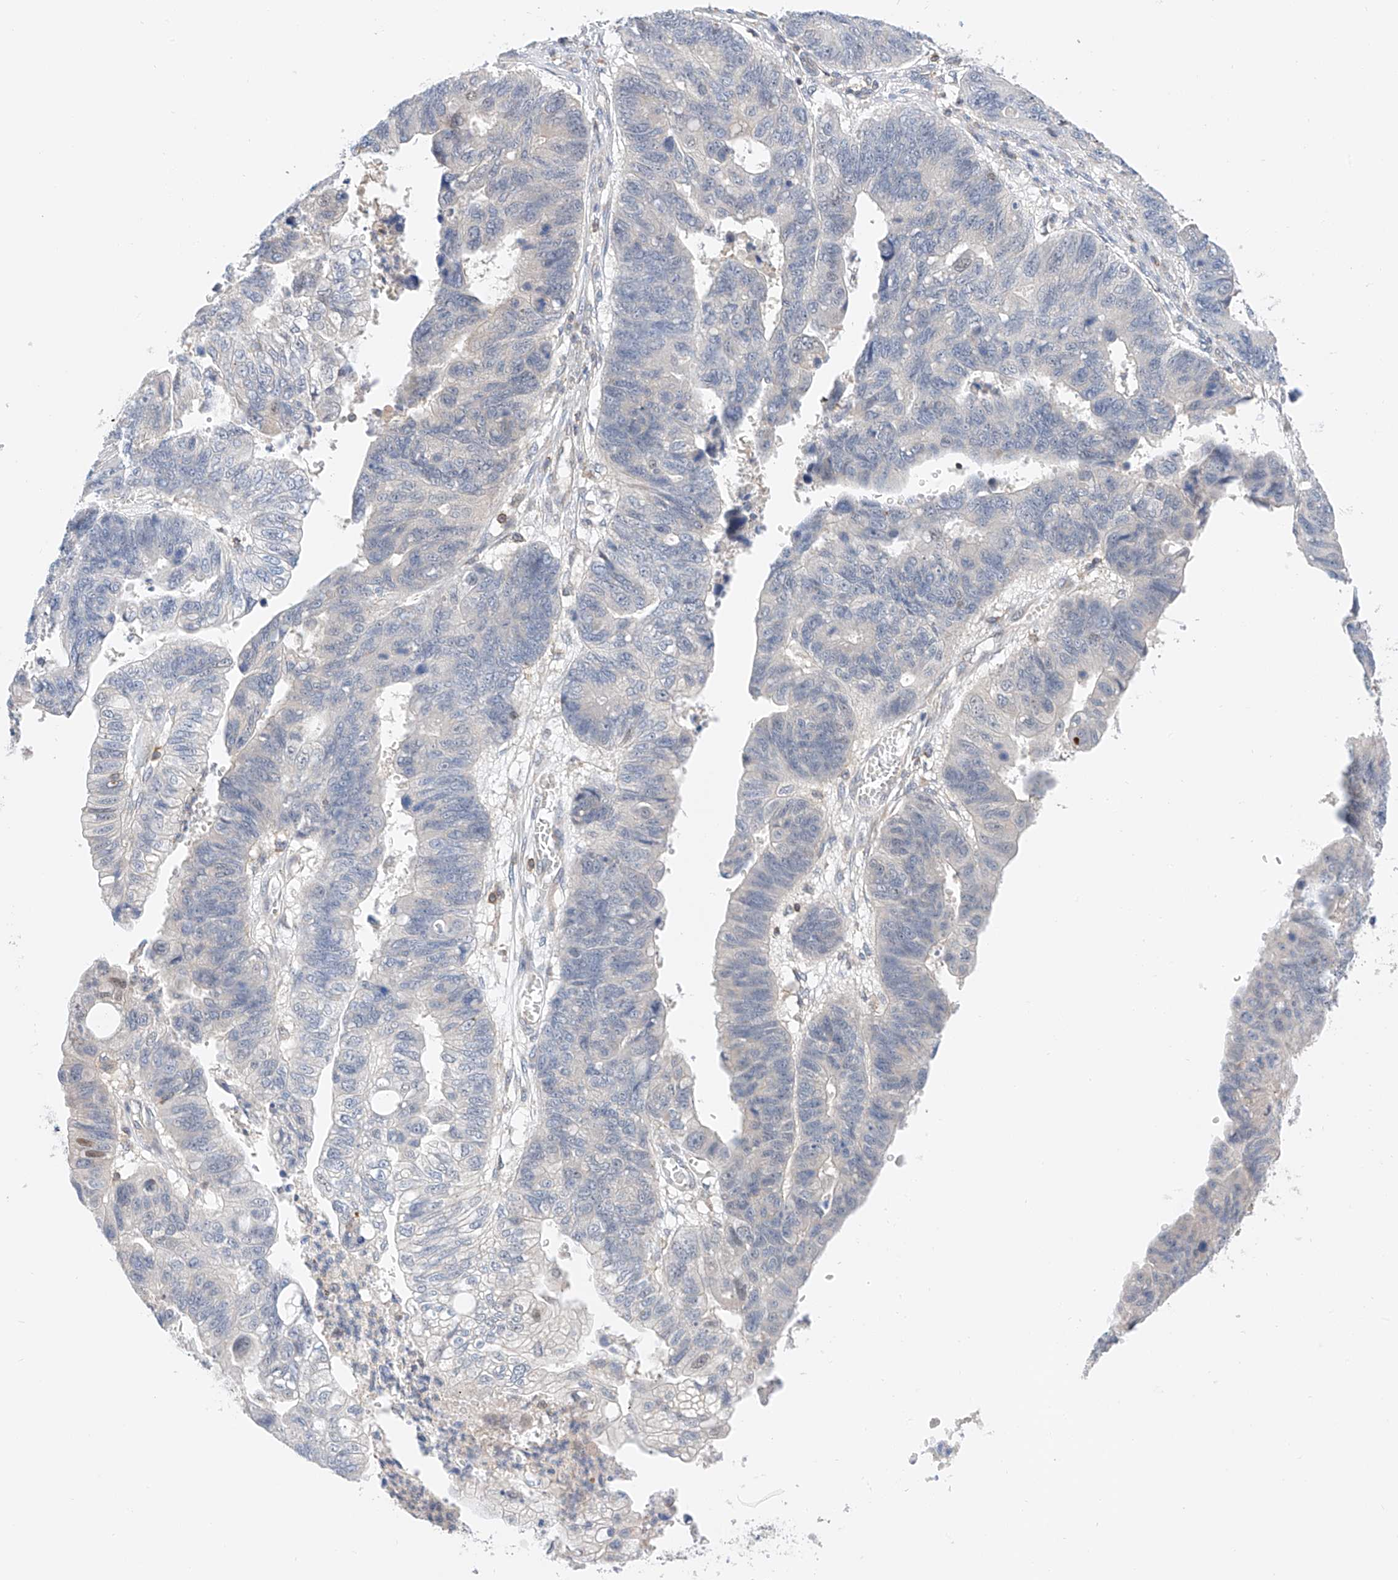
{"staining": {"intensity": "negative", "quantity": "none", "location": "none"}, "tissue": "stomach cancer", "cell_type": "Tumor cells", "image_type": "cancer", "snomed": [{"axis": "morphology", "description": "Adenocarcinoma, NOS"}, {"axis": "topography", "description": "Stomach"}], "caption": "There is no significant staining in tumor cells of stomach cancer (adenocarcinoma).", "gene": "MFN2", "patient": {"sex": "male", "age": 59}}